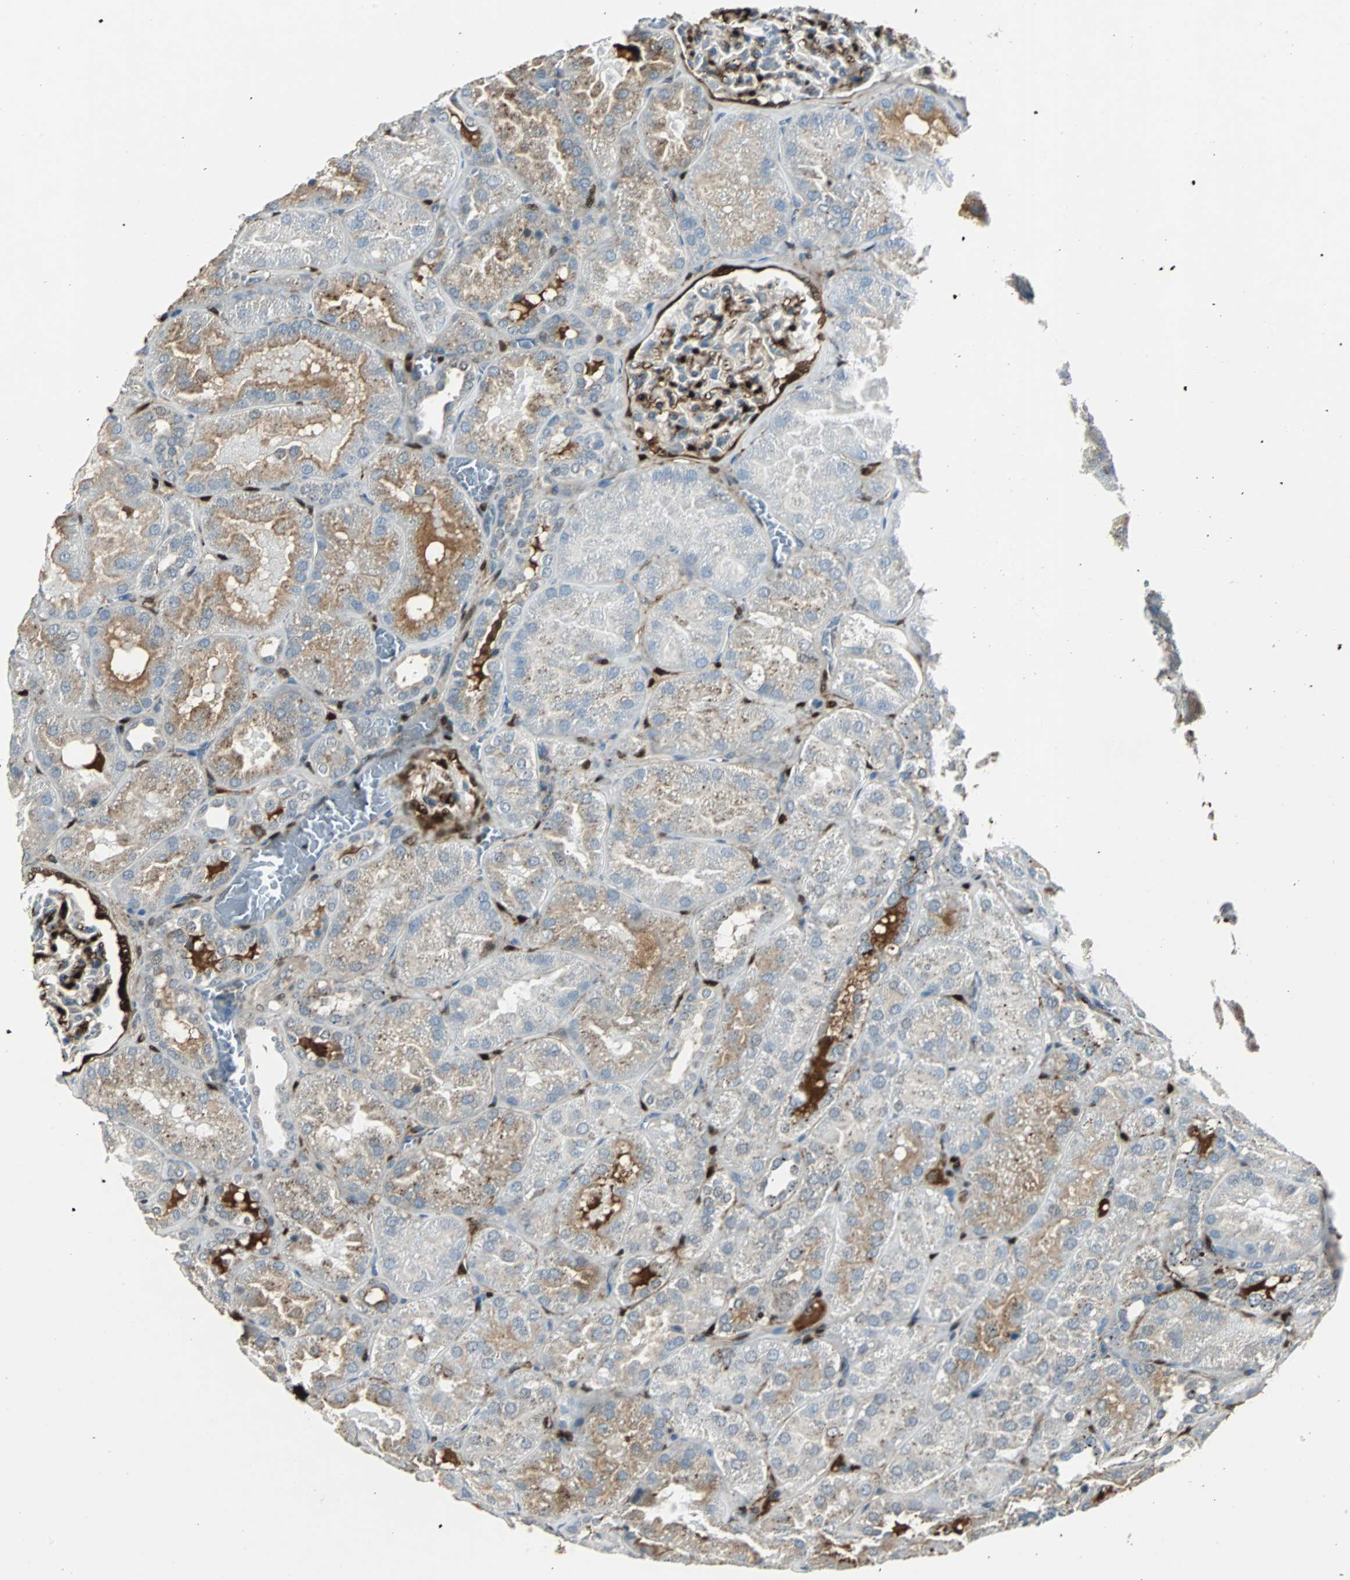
{"staining": {"intensity": "strong", "quantity": "<25%", "location": "nuclear"}, "tissue": "kidney", "cell_type": "Cells in glomeruli", "image_type": "normal", "snomed": [{"axis": "morphology", "description": "Normal tissue, NOS"}, {"axis": "topography", "description": "Kidney"}], "caption": "The micrograph displays immunohistochemical staining of normal kidney. There is strong nuclear expression is appreciated in about <25% of cells in glomeruli. (Brightfield microscopy of DAB IHC at high magnification).", "gene": "FHL2", "patient": {"sex": "male", "age": 28}}